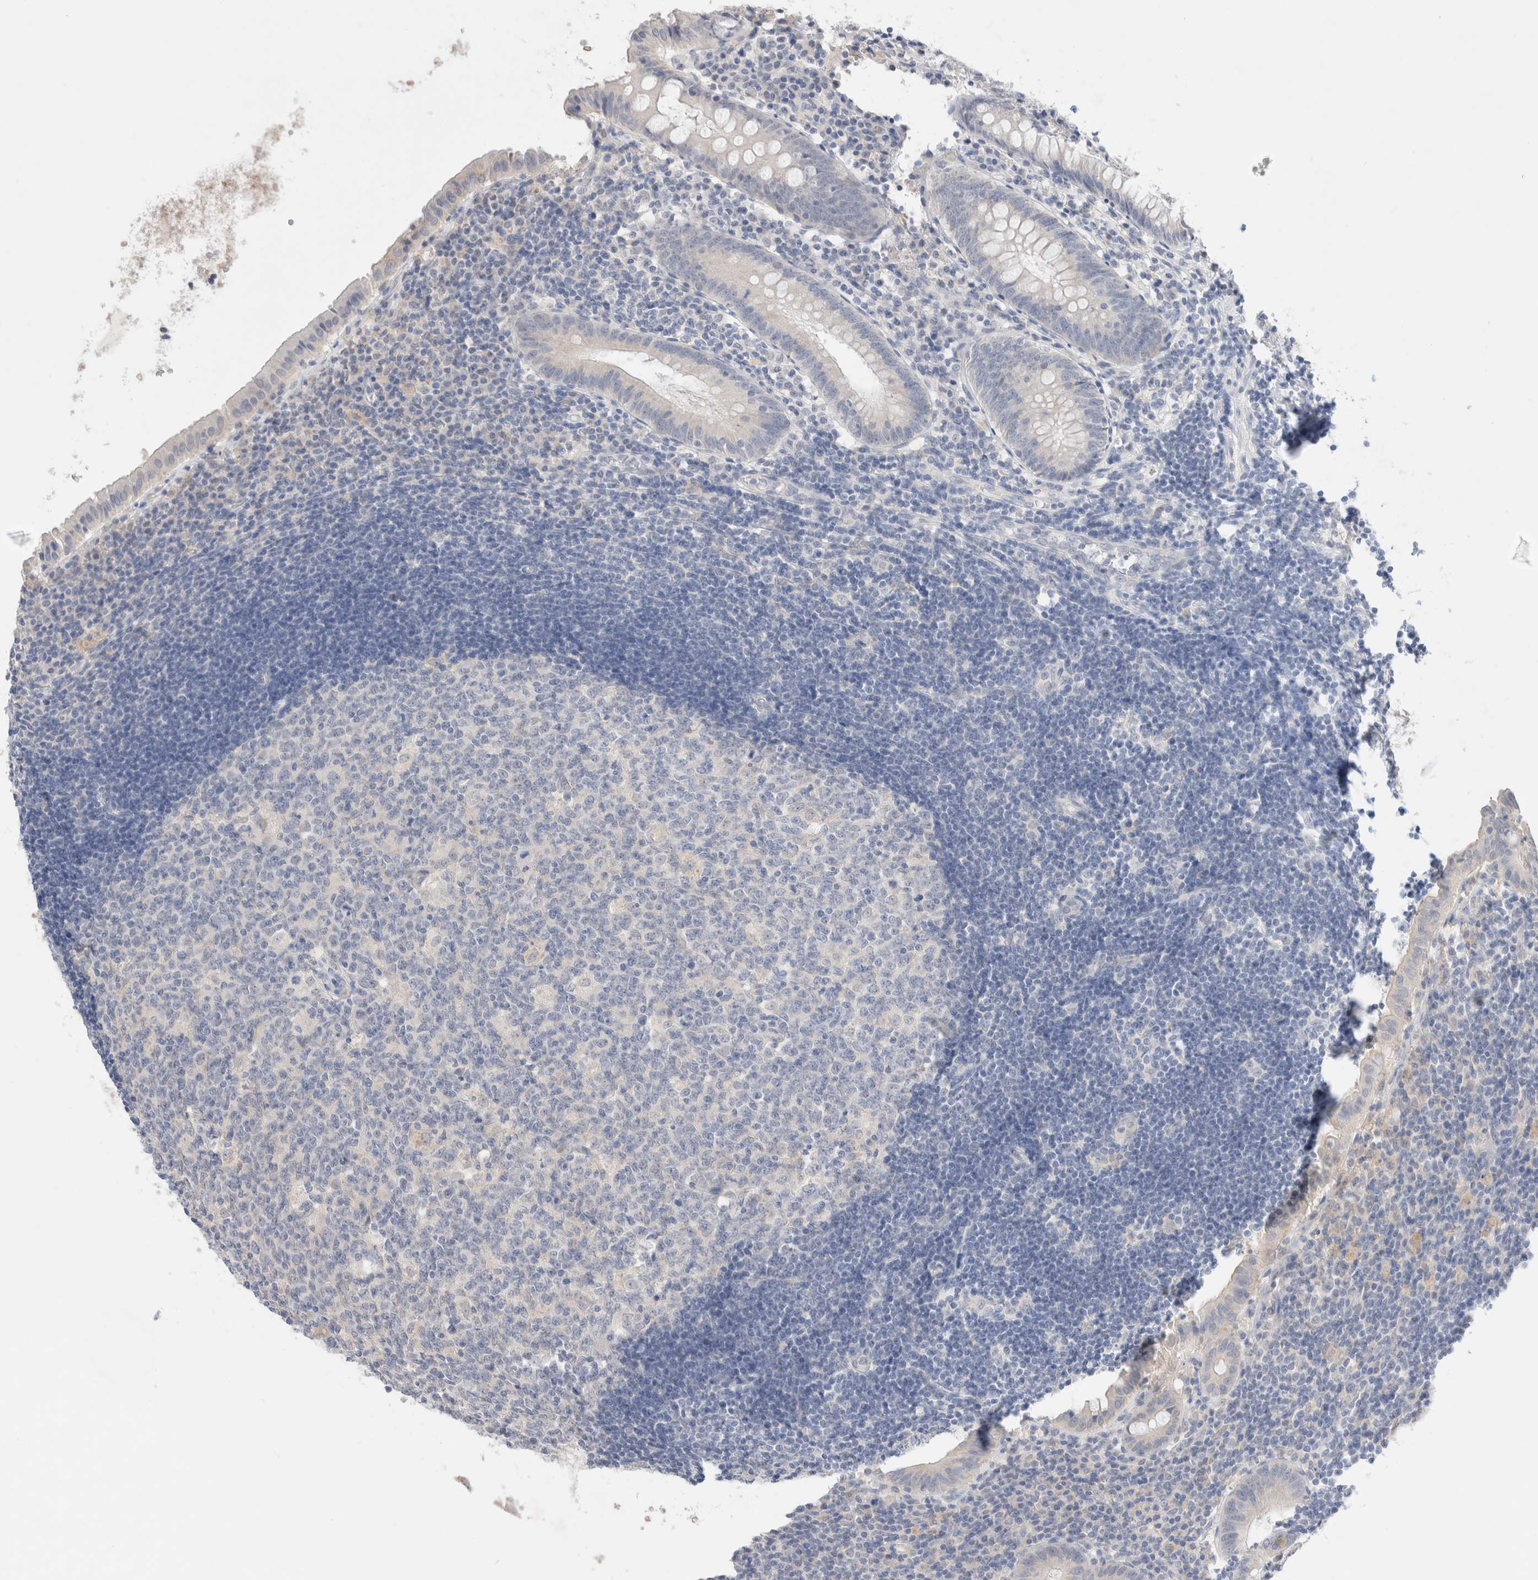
{"staining": {"intensity": "negative", "quantity": "none", "location": "none"}, "tissue": "appendix", "cell_type": "Glandular cells", "image_type": "normal", "snomed": [{"axis": "morphology", "description": "Normal tissue, NOS"}, {"axis": "topography", "description": "Appendix"}], "caption": "Immunohistochemical staining of normal appendix exhibits no significant expression in glandular cells.", "gene": "SPATA20", "patient": {"sex": "female", "age": 54}}